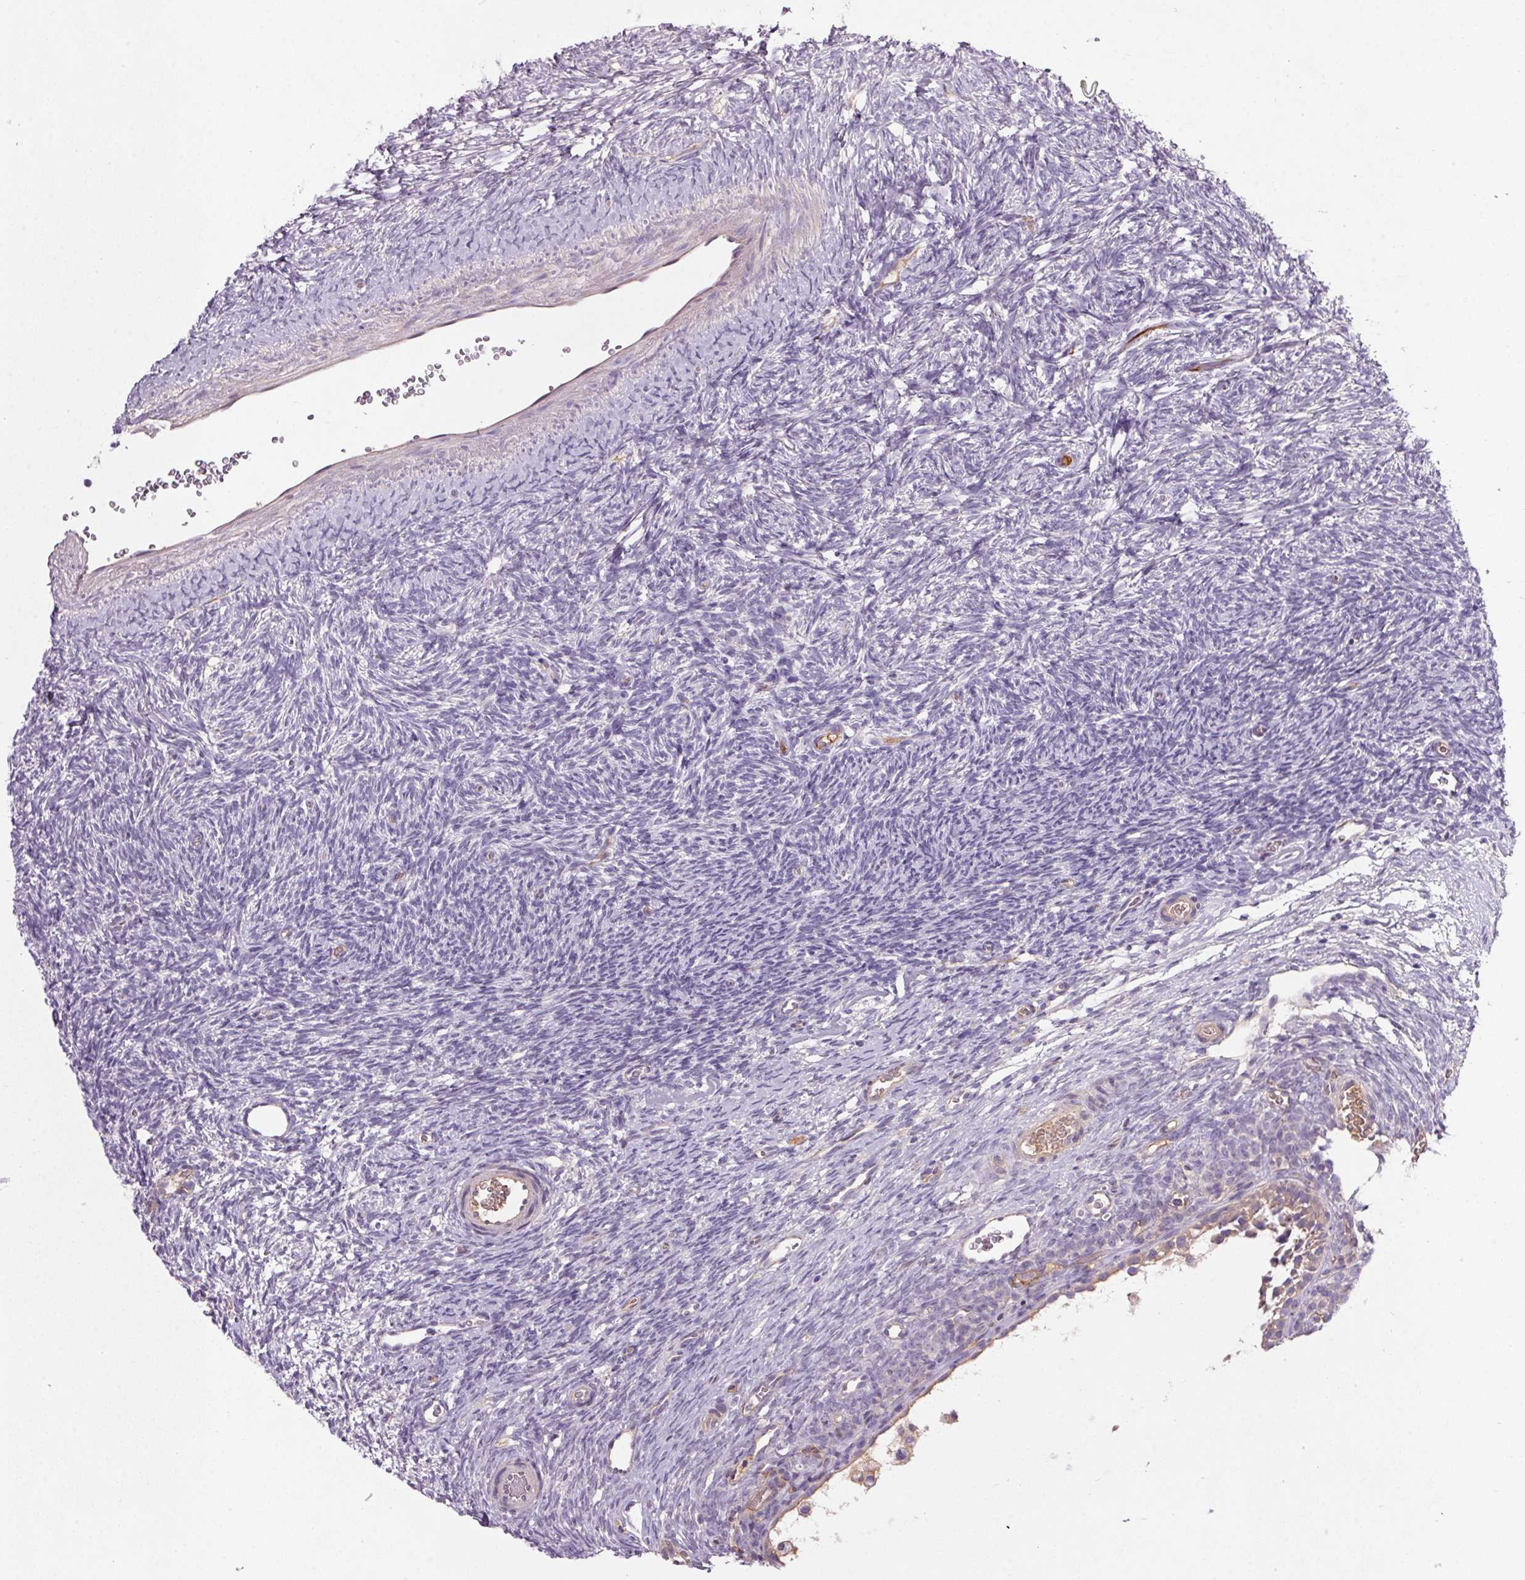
{"staining": {"intensity": "negative", "quantity": "none", "location": "none"}, "tissue": "ovary", "cell_type": "Follicle cells", "image_type": "normal", "snomed": [{"axis": "morphology", "description": "Normal tissue, NOS"}, {"axis": "topography", "description": "Ovary"}], "caption": "Immunohistochemistry (IHC) micrograph of unremarkable ovary: human ovary stained with DAB (3,3'-diaminobenzidine) exhibits no significant protein positivity in follicle cells. (Brightfield microscopy of DAB IHC at high magnification).", "gene": "APOC4", "patient": {"sex": "female", "age": 34}}